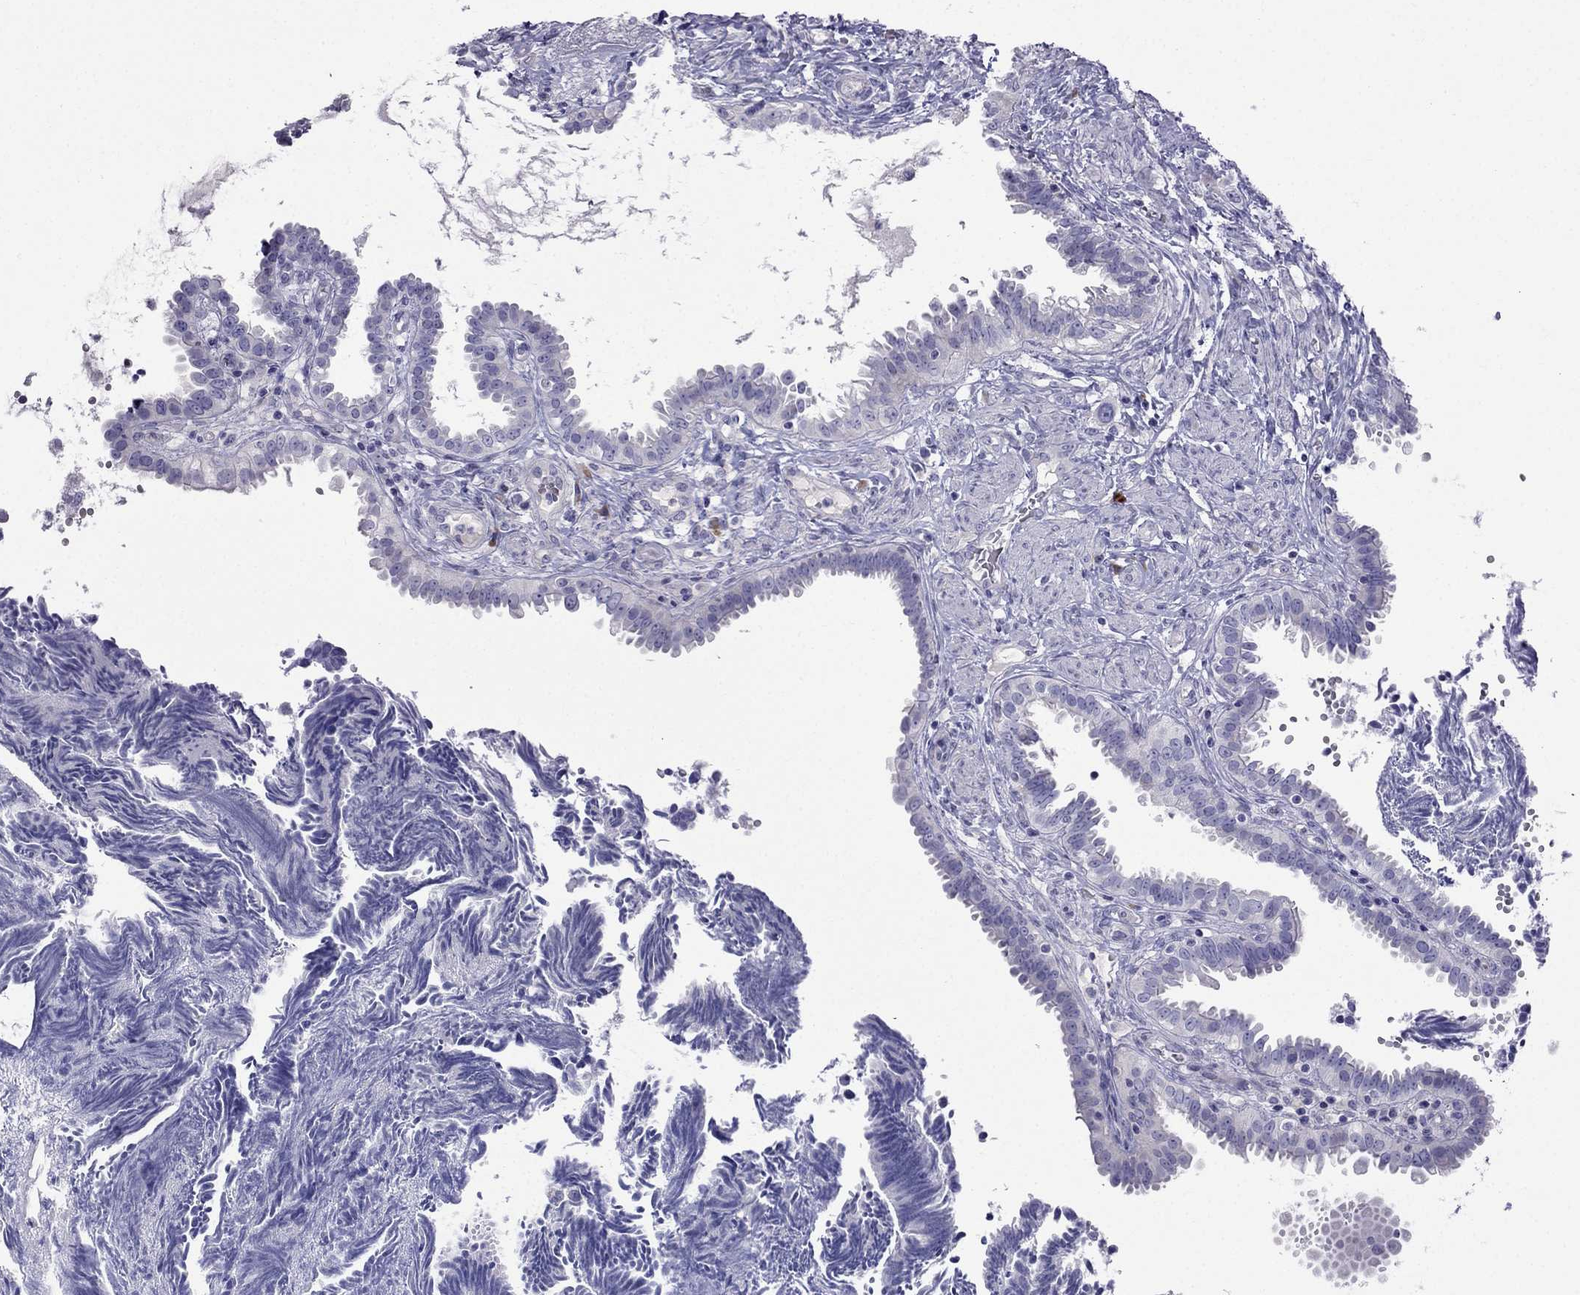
{"staining": {"intensity": "negative", "quantity": "none", "location": "none"}, "tissue": "fallopian tube", "cell_type": "Glandular cells", "image_type": "normal", "snomed": [{"axis": "morphology", "description": "Normal tissue, NOS"}, {"axis": "topography", "description": "Fallopian tube"}], "caption": "Immunohistochemistry histopathology image of normal fallopian tube stained for a protein (brown), which exhibits no staining in glandular cells. (Stains: DAB (3,3'-diaminobenzidine) immunohistochemistry with hematoxylin counter stain, Microscopy: brightfield microscopy at high magnification).", "gene": "PATE1", "patient": {"sex": "female", "age": 39}}